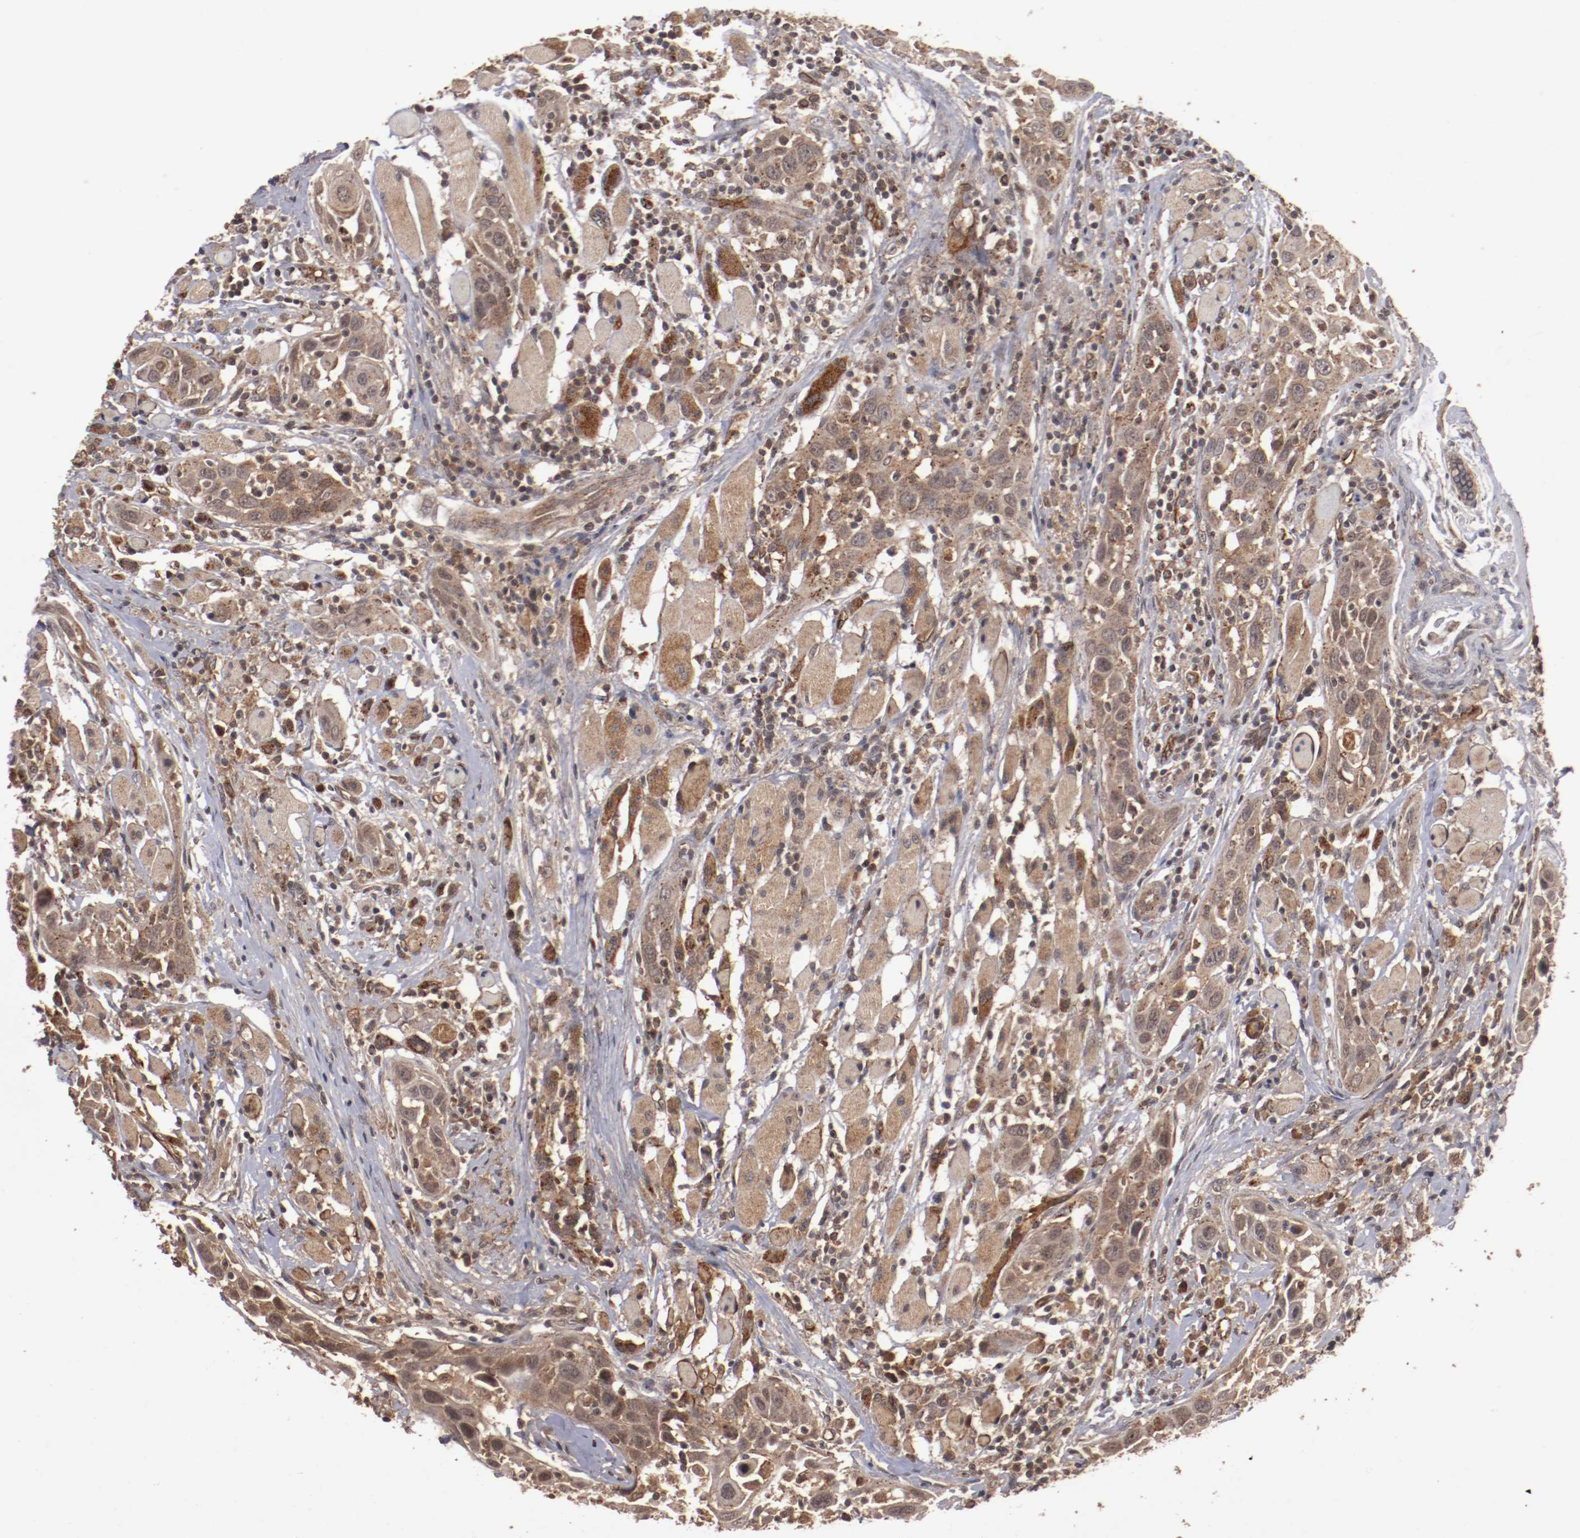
{"staining": {"intensity": "moderate", "quantity": ">75%", "location": "cytoplasmic/membranous"}, "tissue": "head and neck cancer", "cell_type": "Tumor cells", "image_type": "cancer", "snomed": [{"axis": "morphology", "description": "Squamous cell carcinoma, NOS"}, {"axis": "topography", "description": "Oral tissue"}, {"axis": "topography", "description": "Head-Neck"}], "caption": "The immunohistochemical stain labels moderate cytoplasmic/membranous staining in tumor cells of head and neck cancer tissue.", "gene": "TENM1", "patient": {"sex": "female", "age": 50}}